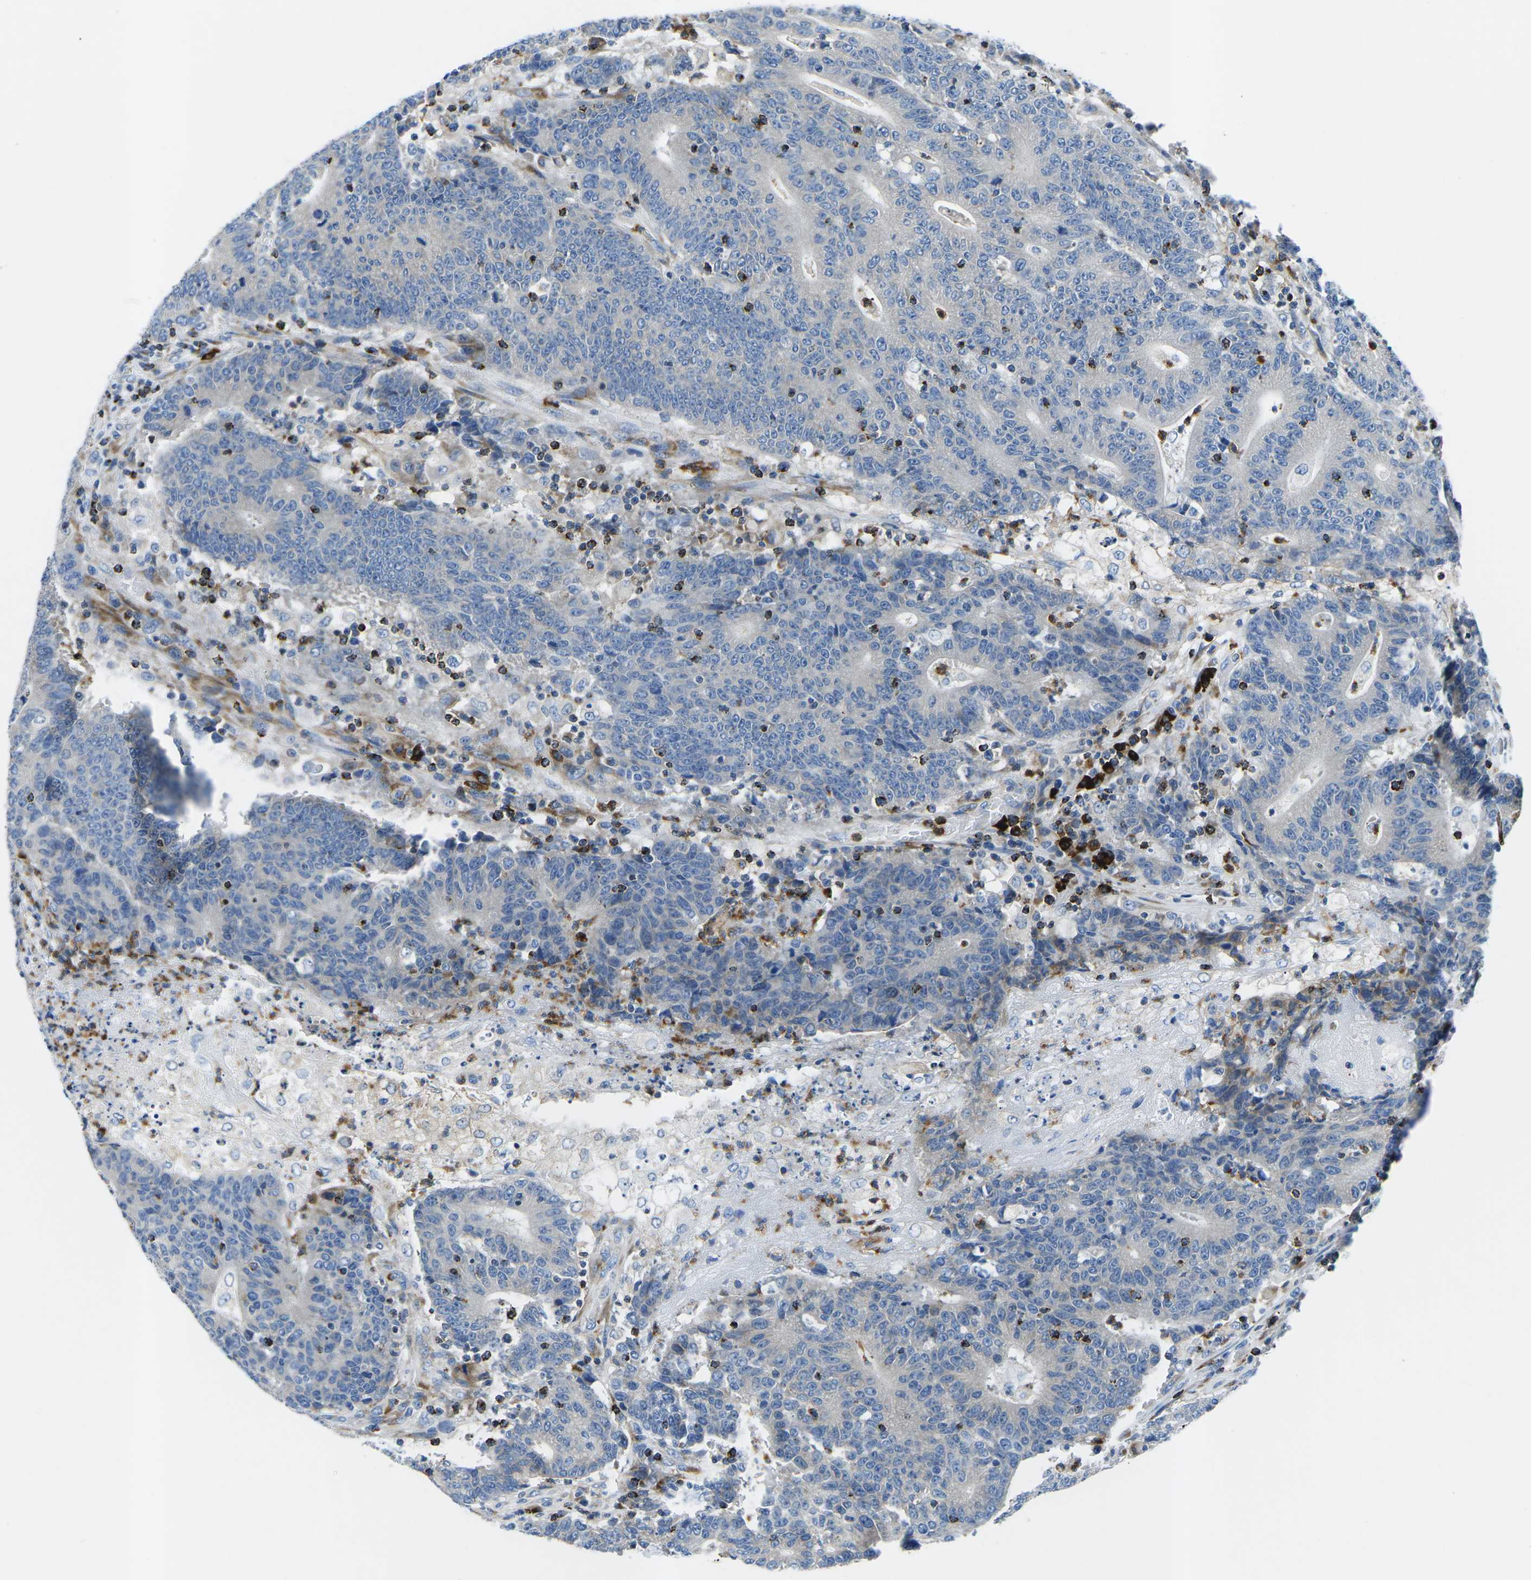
{"staining": {"intensity": "negative", "quantity": "none", "location": "none"}, "tissue": "colorectal cancer", "cell_type": "Tumor cells", "image_type": "cancer", "snomed": [{"axis": "morphology", "description": "Normal tissue, NOS"}, {"axis": "morphology", "description": "Adenocarcinoma, NOS"}, {"axis": "topography", "description": "Colon"}], "caption": "Tumor cells show no significant staining in adenocarcinoma (colorectal).", "gene": "MC4R", "patient": {"sex": "female", "age": 75}}